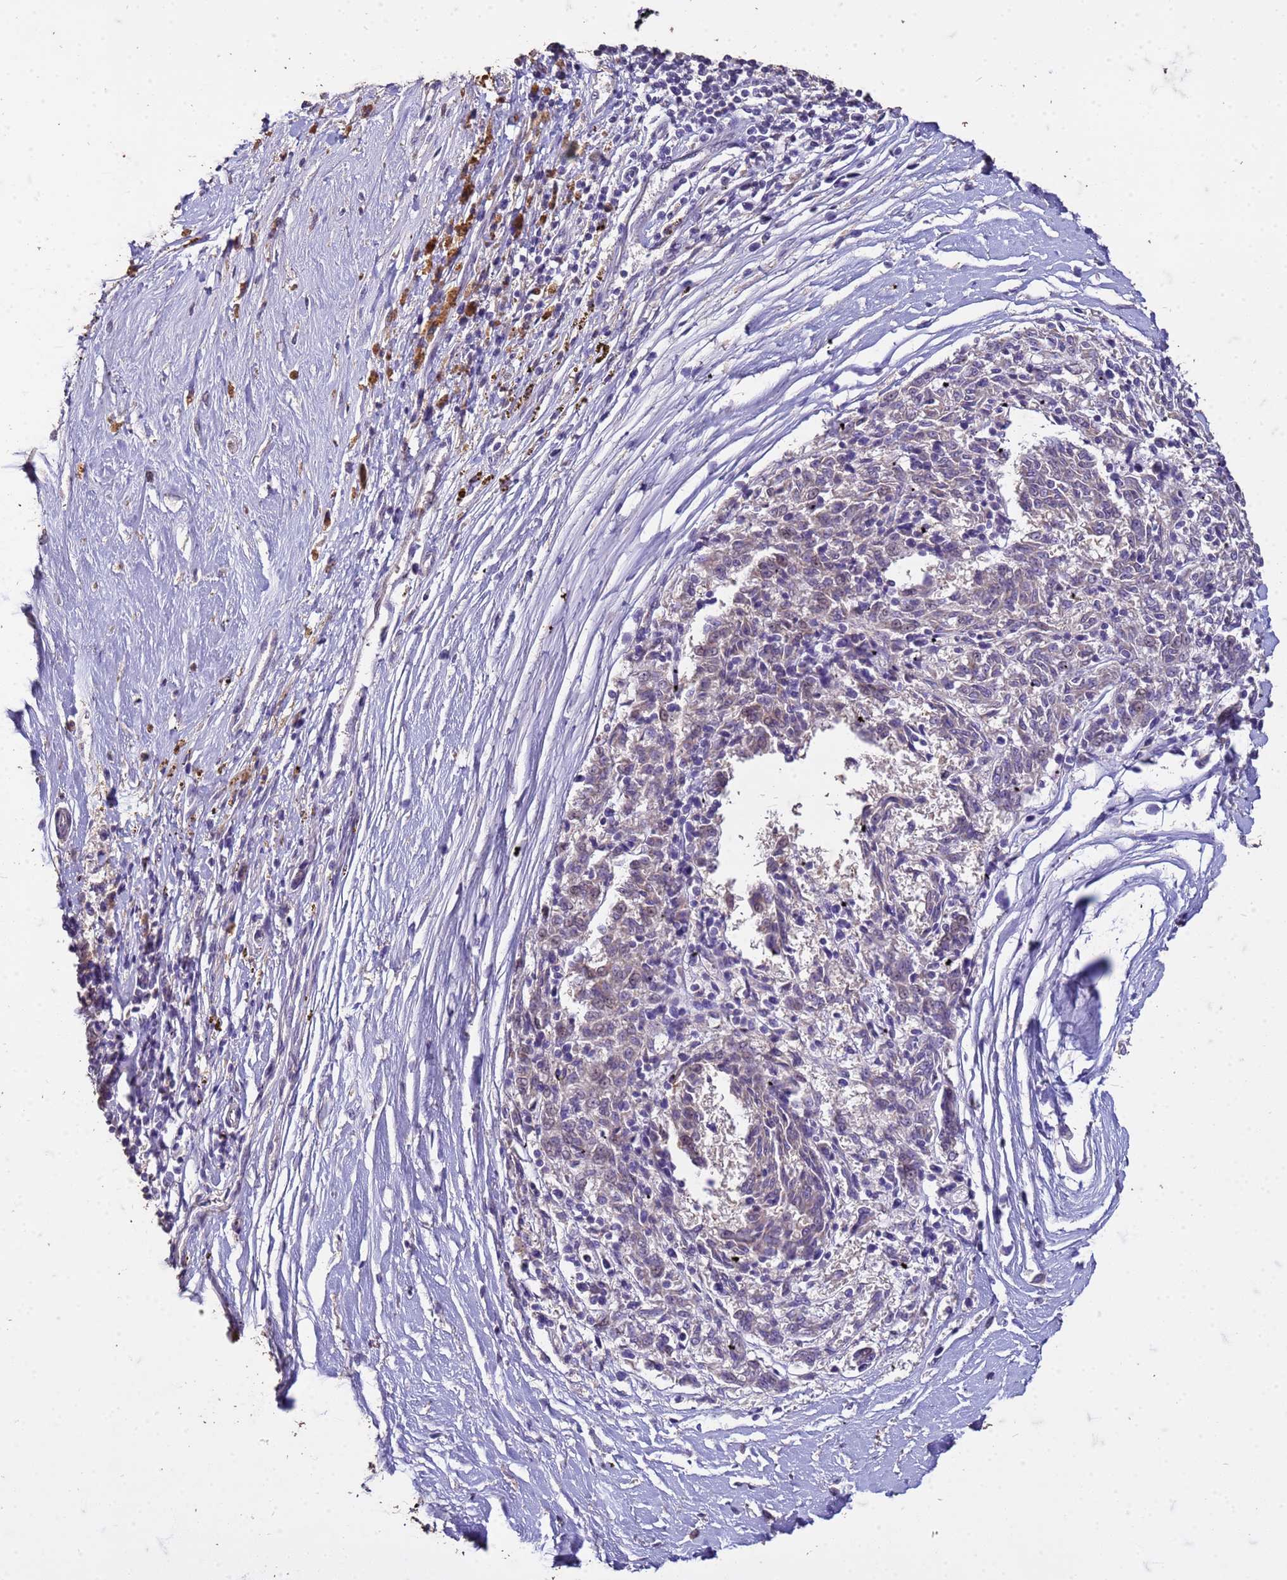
{"staining": {"intensity": "negative", "quantity": "none", "location": "none"}, "tissue": "melanoma", "cell_type": "Tumor cells", "image_type": "cancer", "snomed": [{"axis": "morphology", "description": "Malignant melanoma, NOS"}, {"axis": "topography", "description": "Skin"}], "caption": "The immunohistochemistry (IHC) photomicrograph has no significant staining in tumor cells of melanoma tissue. The staining was performed using DAB to visualize the protein expression in brown, while the nuclei were stained in blue with hematoxylin (Magnification: 20x).", "gene": "FAM184B", "patient": {"sex": "female", "age": 72}}